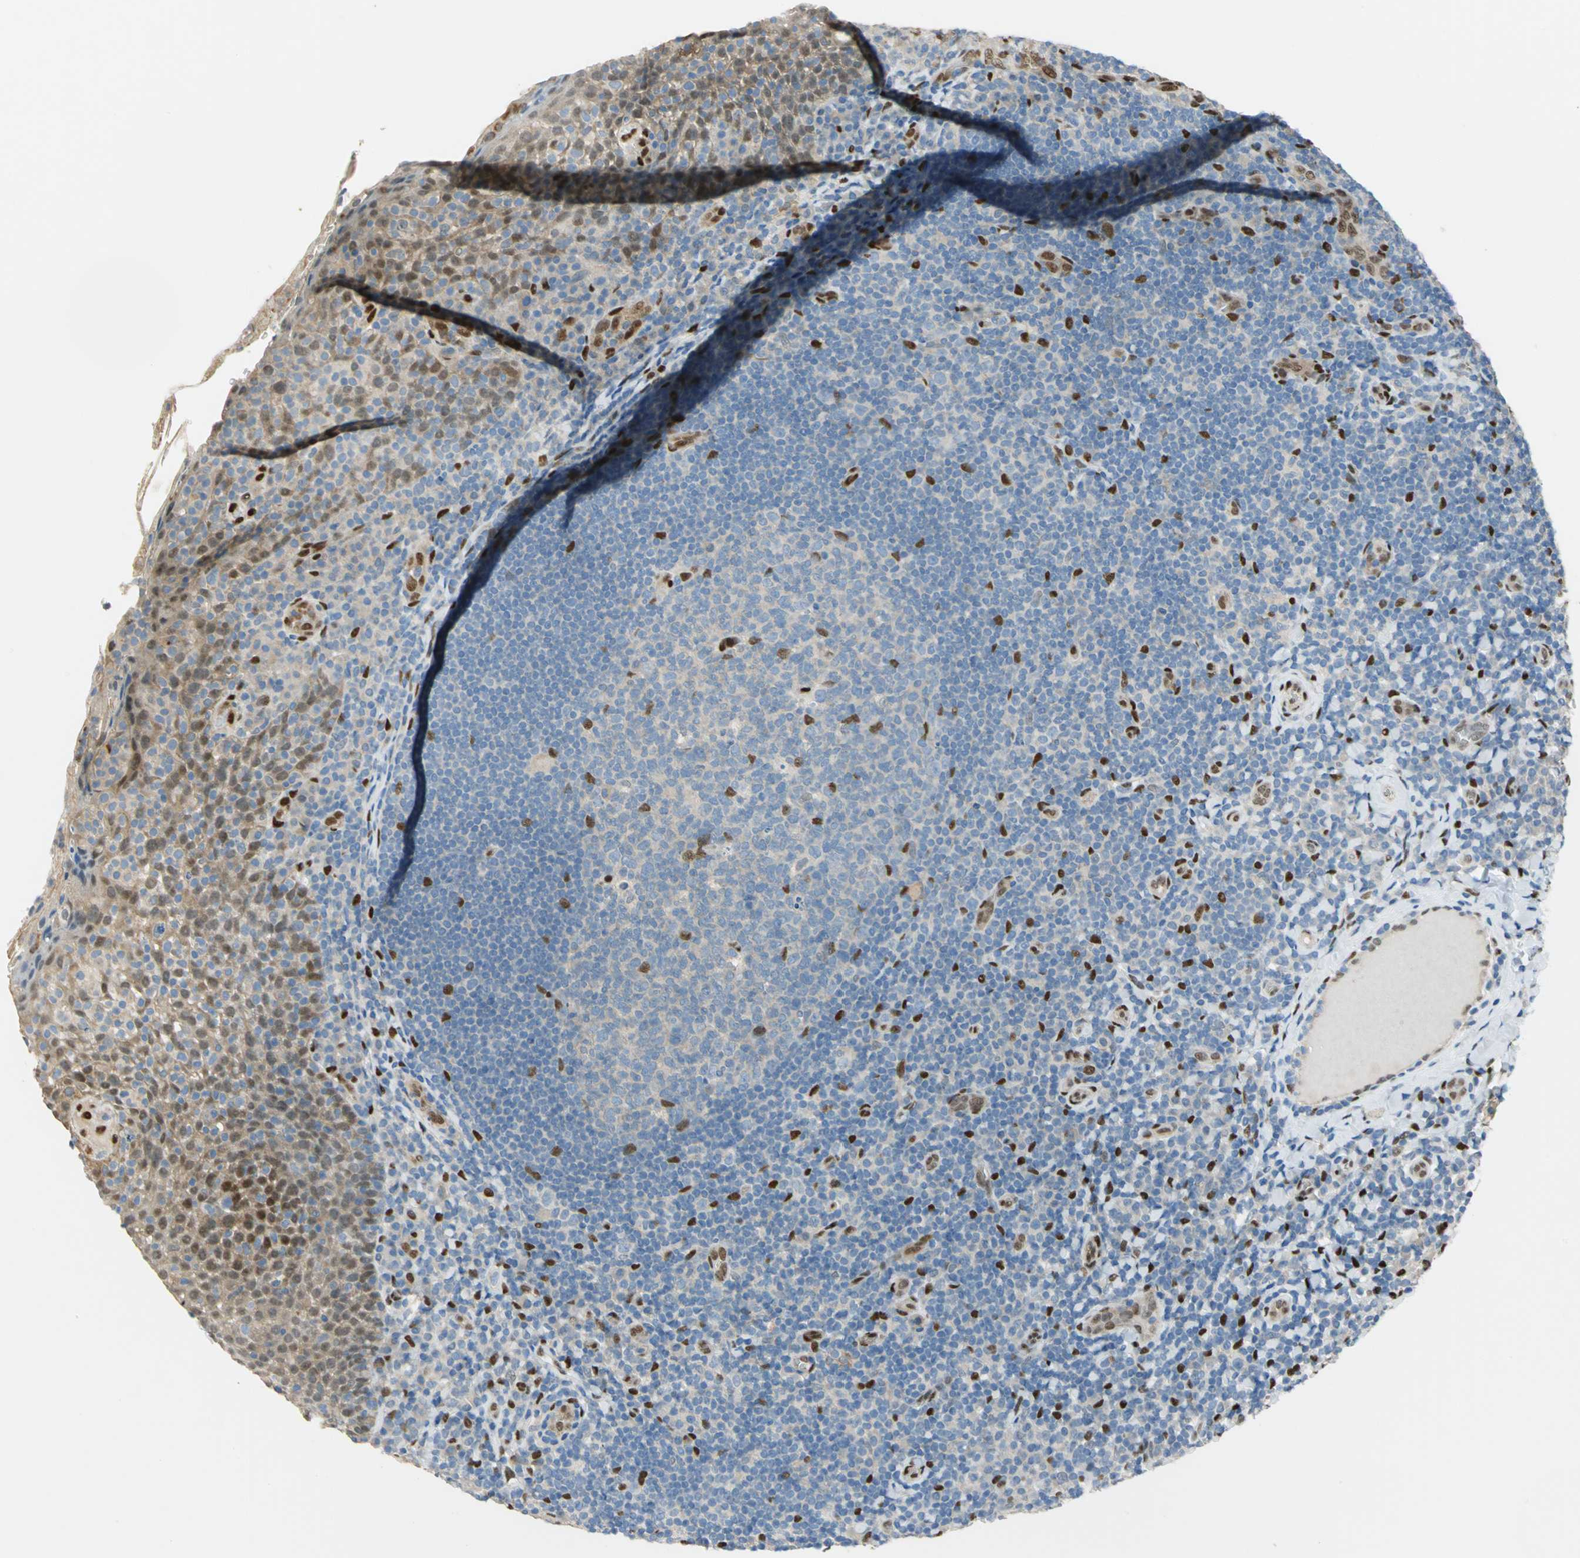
{"staining": {"intensity": "strong", "quantity": "<25%", "location": "nuclear"}, "tissue": "tonsil", "cell_type": "Germinal center cells", "image_type": "normal", "snomed": [{"axis": "morphology", "description": "Normal tissue, NOS"}, {"axis": "topography", "description": "Tonsil"}], "caption": "About <25% of germinal center cells in unremarkable human tonsil display strong nuclear protein expression as visualized by brown immunohistochemical staining.", "gene": "RBFOX2", "patient": {"sex": "male", "age": 17}}